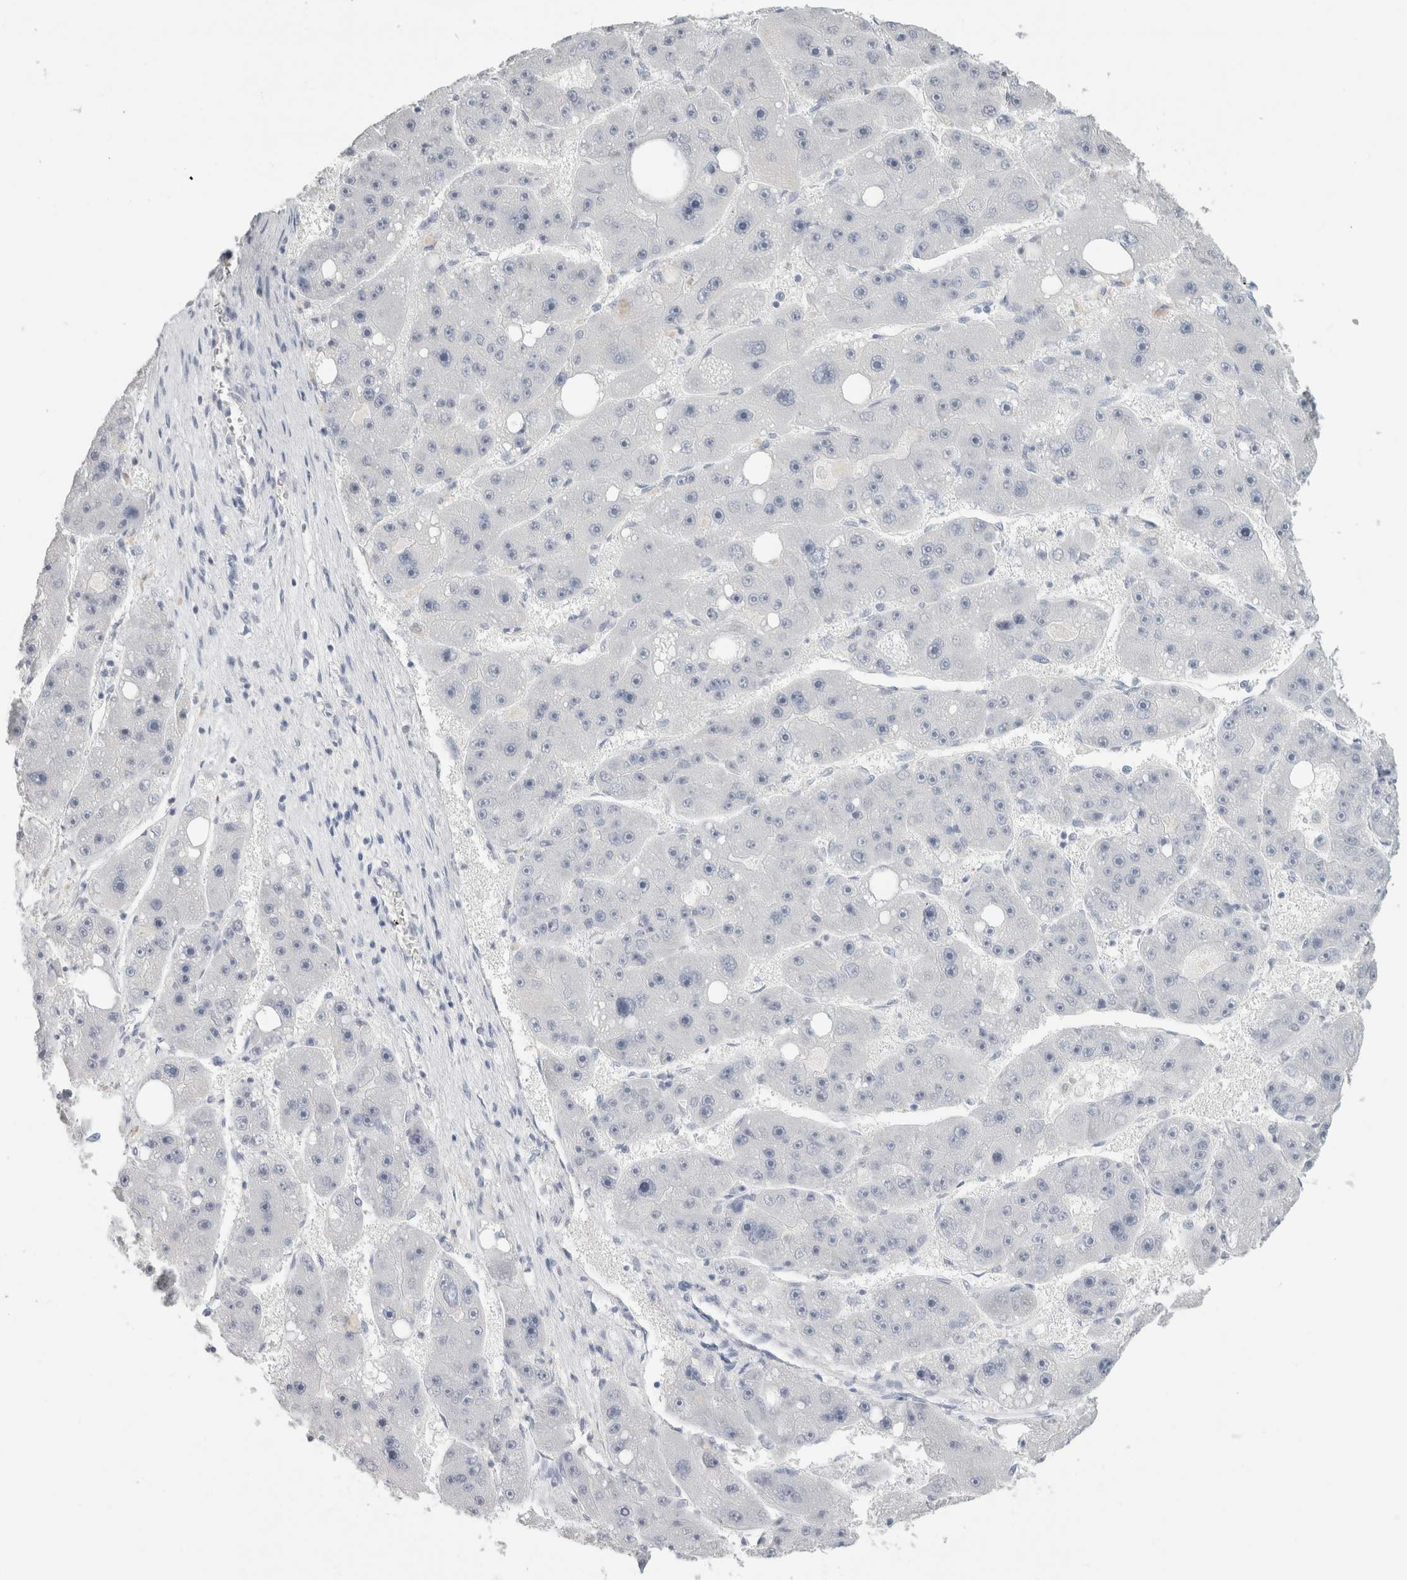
{"staining": {"intensity": "negative", "quantity": "none", "location": "none"}, "tissue": "liver cancer", "cell_type": "Tumor cells", "image_type": "cancer", "snomed": [{"axis": "morphology", "description": "Carcinoma, Hepatocellular, NOS"}, {"axis": "topography", "description": "Liver"}], "caption": "Immunohistochemistry of hepatocellular carcinoma (liver) shows no staining in tumor cells. The staining was performed using DAB to visualize the protein expression in brown, while the nuclei were stained in blue with hematoxylin (Magnification: 20x).", "gene": "SLC6A1", "patient": {"sex": "female", "age": 61}}